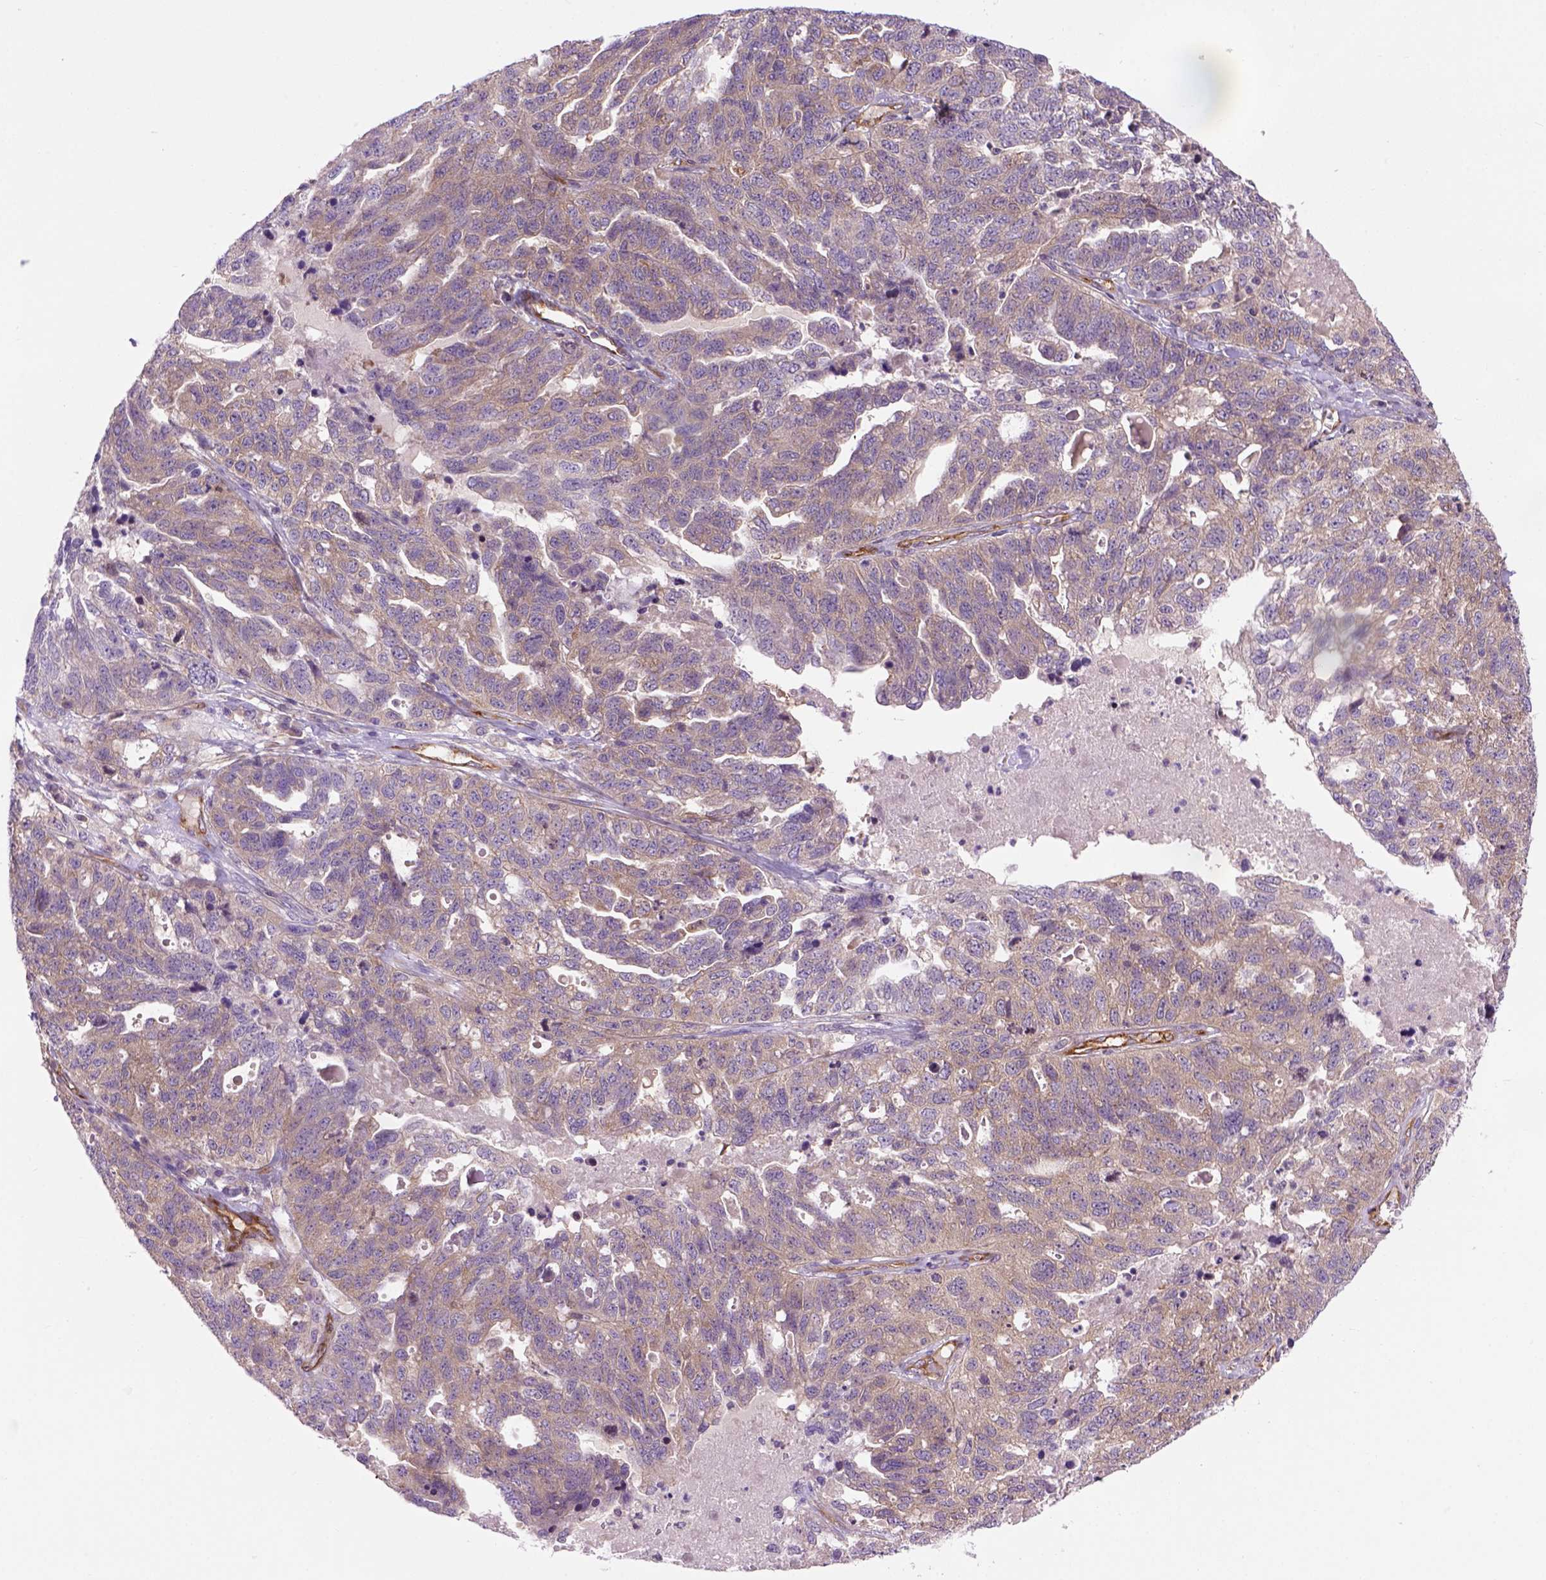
{"staining": {"intensity": "moderate", "quantity": ">75%", "location": "cytoplasmic/membranous"}, "tissue": "ovarian cancer", "cell_type": "Tumor cells", "image_type": "cancer", "snomed": [{"axis": "morphology", "description": "Cystadenocarcinoma, serous, NOS"}, {"axis": "topography", "description": "Ovary"}], "caption": "Brown immunohistochemical staining in human ovarian cancer shows moderate cytoplasmic/membranous staining in approximately >75% of tumor cells. The protein of interest is shown in brown color, while the nuclei are stained blue.", "gene": "CASKIN2", "patient": {"sex": "female", "age": 71}}